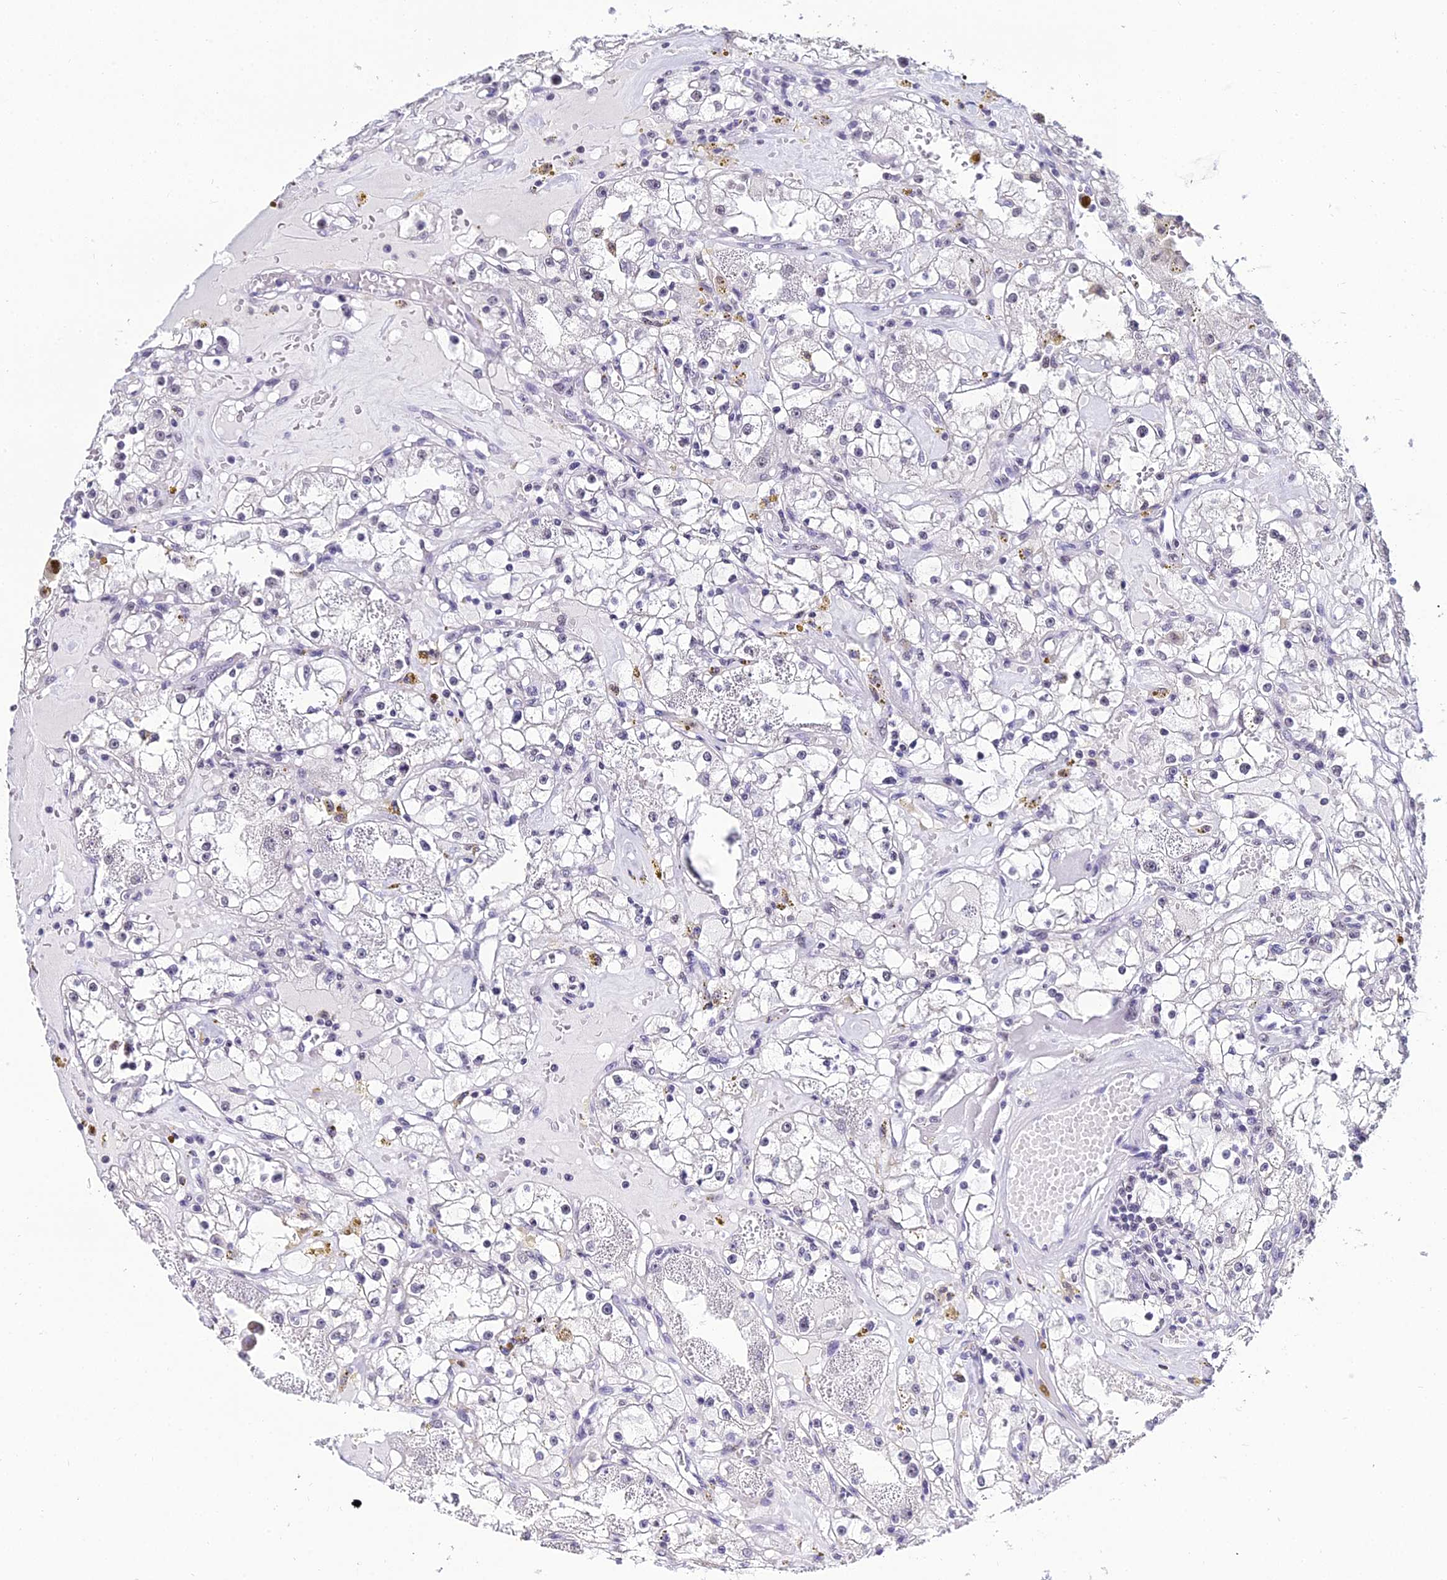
{"staining": {"intensity": "negative", "quantity": "none", "location": "none"}, "tissue": "renal cancer", "cell_type": "Tumor cells", "image_type": "cancer", "snomed": [{"axis": "morphology", "description": "Adenocarcinoma, NOS"}, {"axis": "topography", "description": "Kidney"}], "caption": "An IHC image of renal adenocarcinoma is shown. There is no staining in tumor cells of renal adenocarcinoma.", "gene": "PPP4R2", "patient": {"sex": "male", "age": 56}}